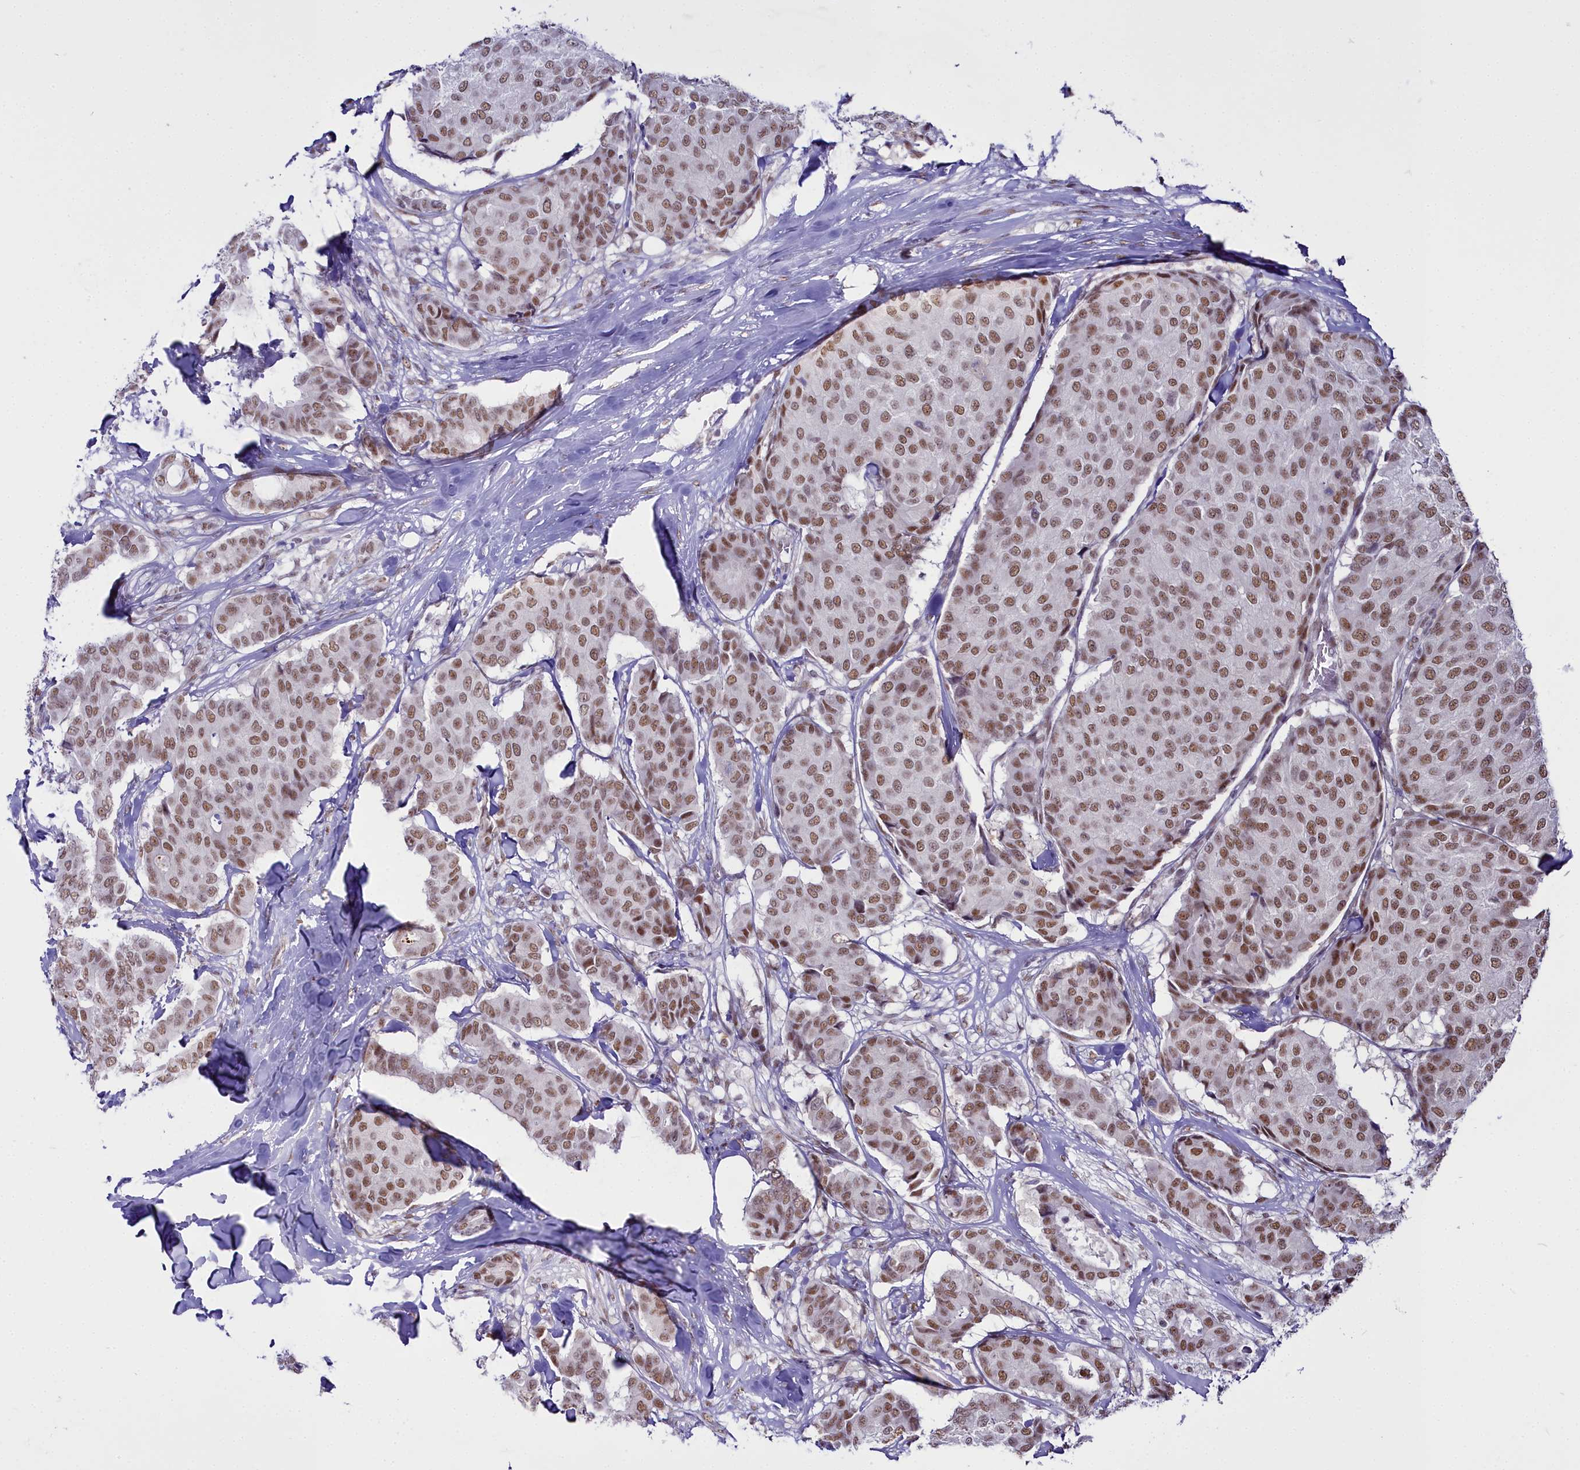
{"staining": {"intensity": "moderate", "quantity": ">75%", "location": "nuclear"}, "tissue": "breast cancer", "cell_type": "Tumor cells", "image_type": "cancer", "snomed": [{"axis": "morphology", "description": "Duct carcinoma"}, {"axis": "topography", "description": "Breast"}], "caption": "A high-resolution photomicrograph shows IHC staining of breast cancer (infiltrating ductal carcinoma), which demonstrates moderate nuclear staining in about >75% of tumor cells.", "gene": "RBM12", "patient": {"sex": "female", "age": 75}}